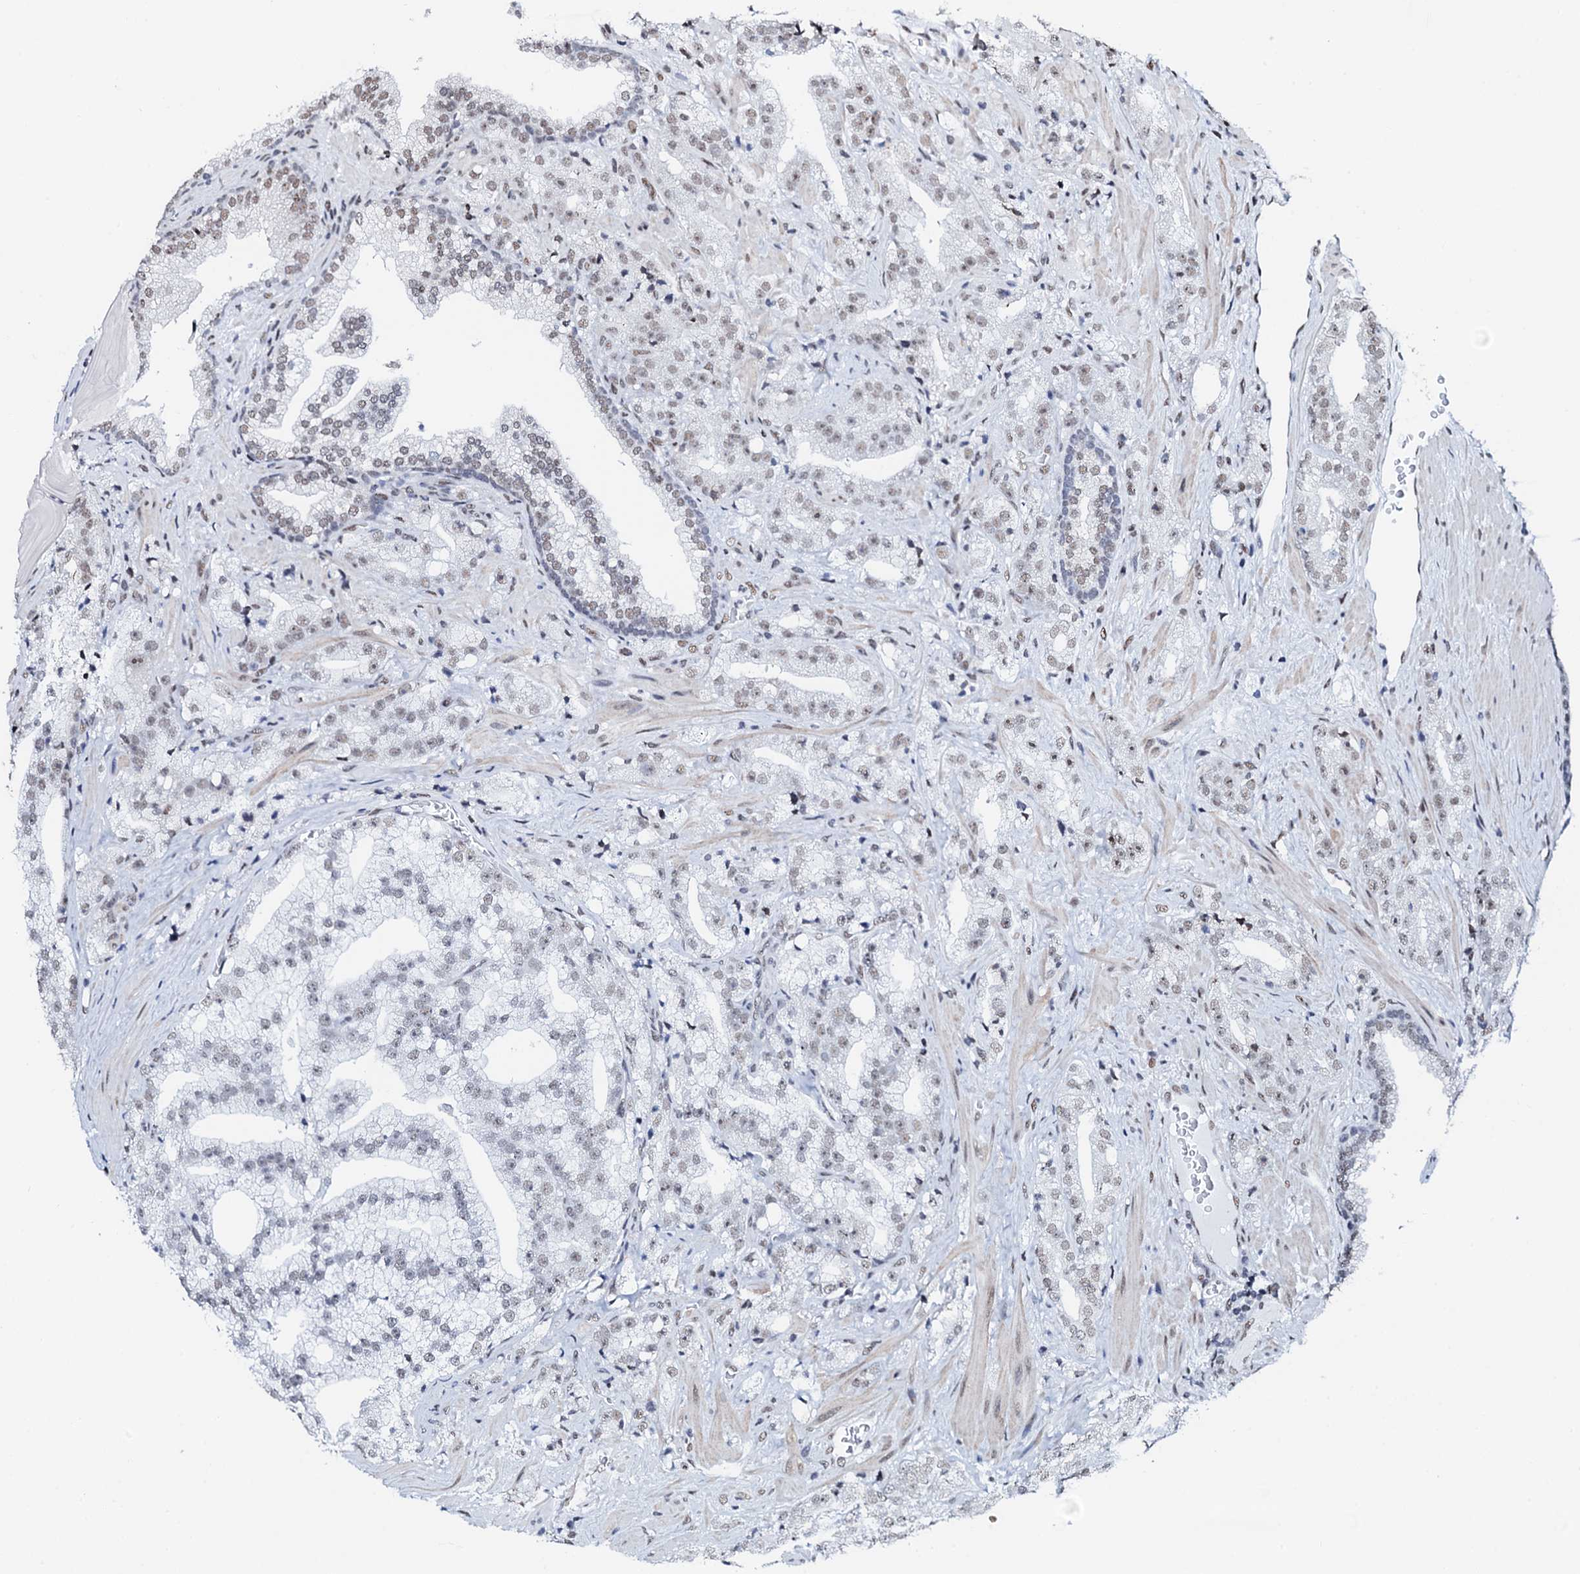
{"staining": {"intensity": "weak", "quantity": ">75%", "location": "nuclear"}, "tissue": "prostate cancer", "cell_type": "Tumor cells", "image_type": "cancer", "snomed": [{"axis": "morphology", "description": "Adenocarcinoma, High grade"}, {"axis": "topography", "description": "Prostate"}], "caption": "Immunohistochemical staining of human prostate adenocarcinoma (high-grade) shows low levels of weak nuclear staining in about >75% of tumor cells.", "gene": "NKAPD1", "patient": {"sex": "male", "age": 64}}